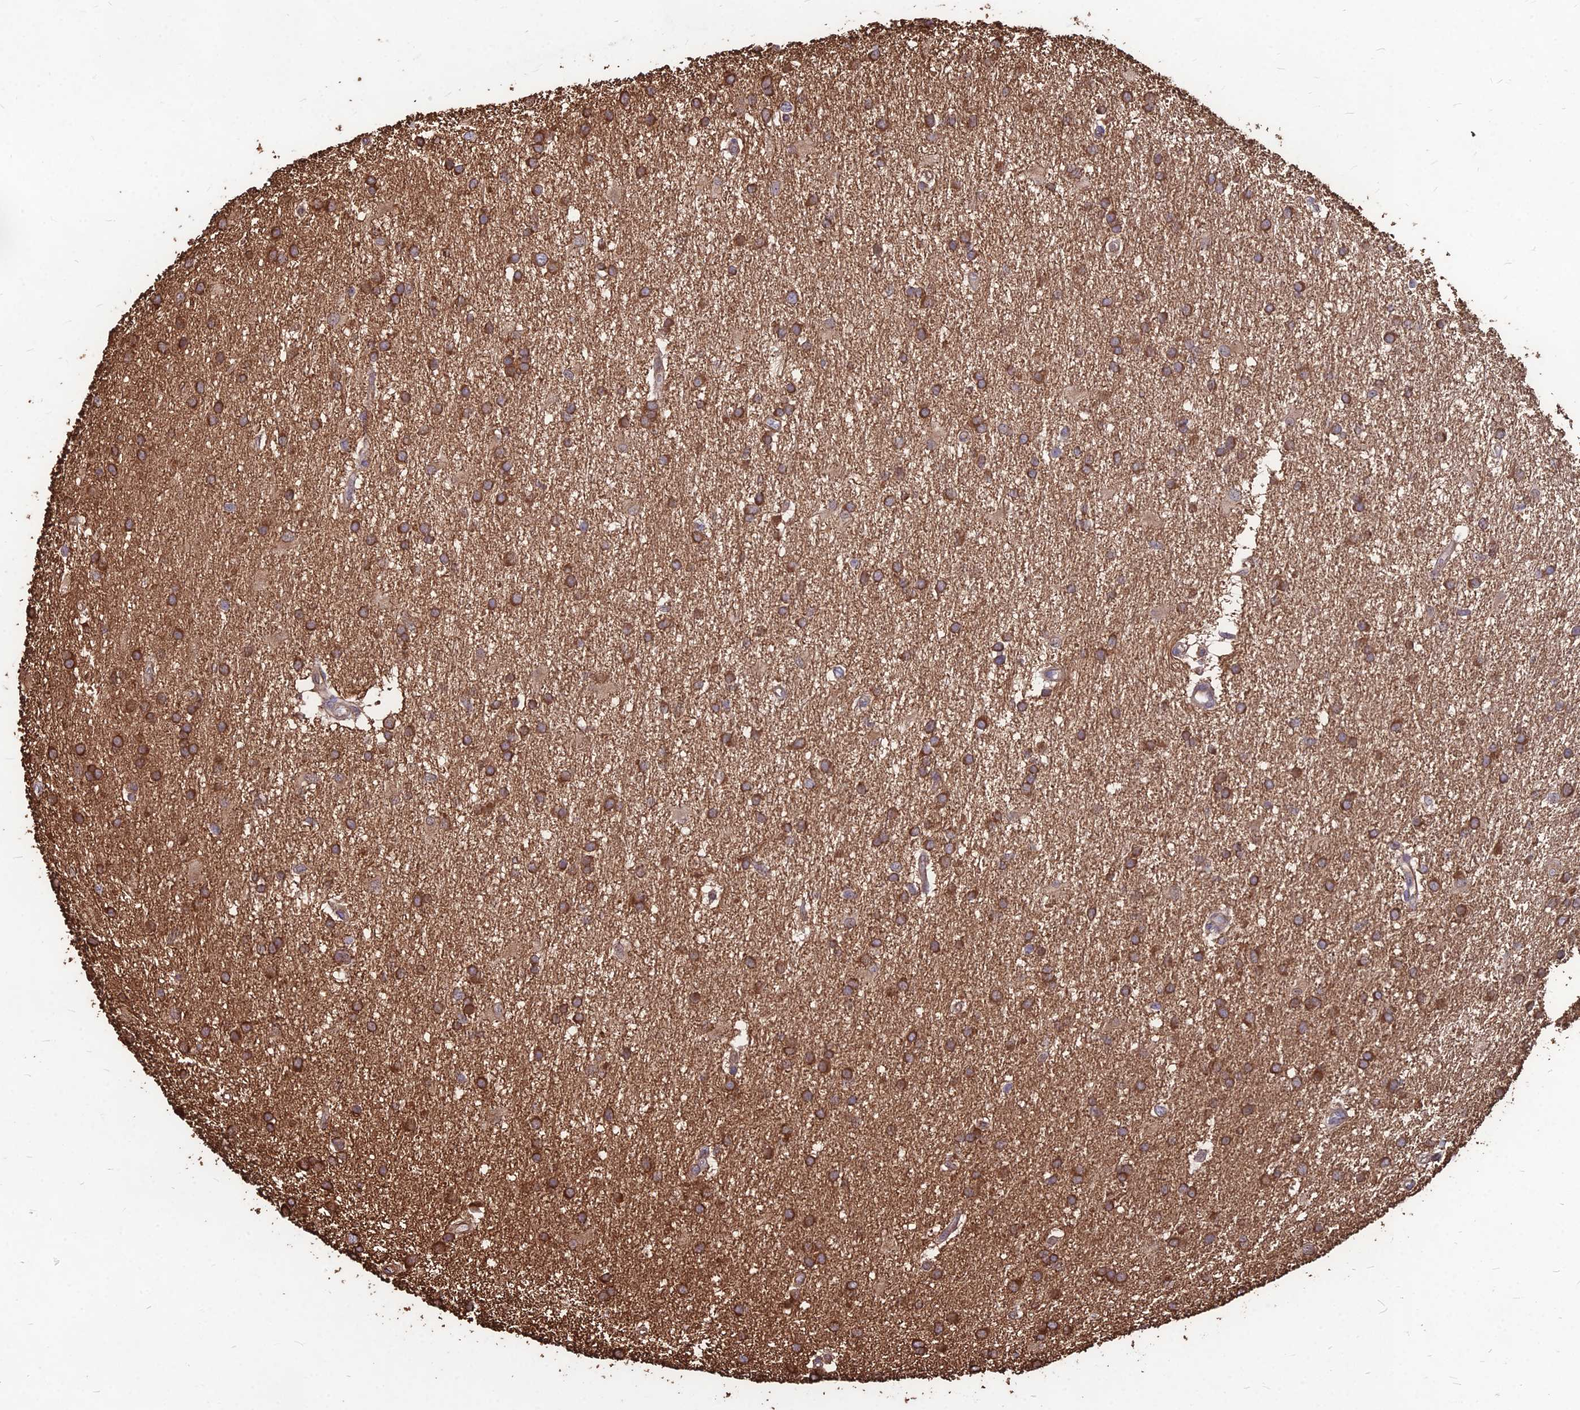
{"staining": {"intensity": "moderate", "quantity": ">75%", "location": "cytoplasmic/membranous"}, "tissue": "glioma", "cell_type": "Tumor cells", "image_type": "cancer", "snomed": [{"axis": "morphology", "description": "Glioma, malignant, High grade"}, {"axis": "topography", "description": "Brain"}], "caption": "Approximately >75% of tumor cells in human malignant glioma (high-grade) exhibit moderate cytoplasmic/membranous protein expression as visualized by brown immunohistochemical staining.", "gene": "LSM6", "patient": {"sex": "male", "age": 77}}